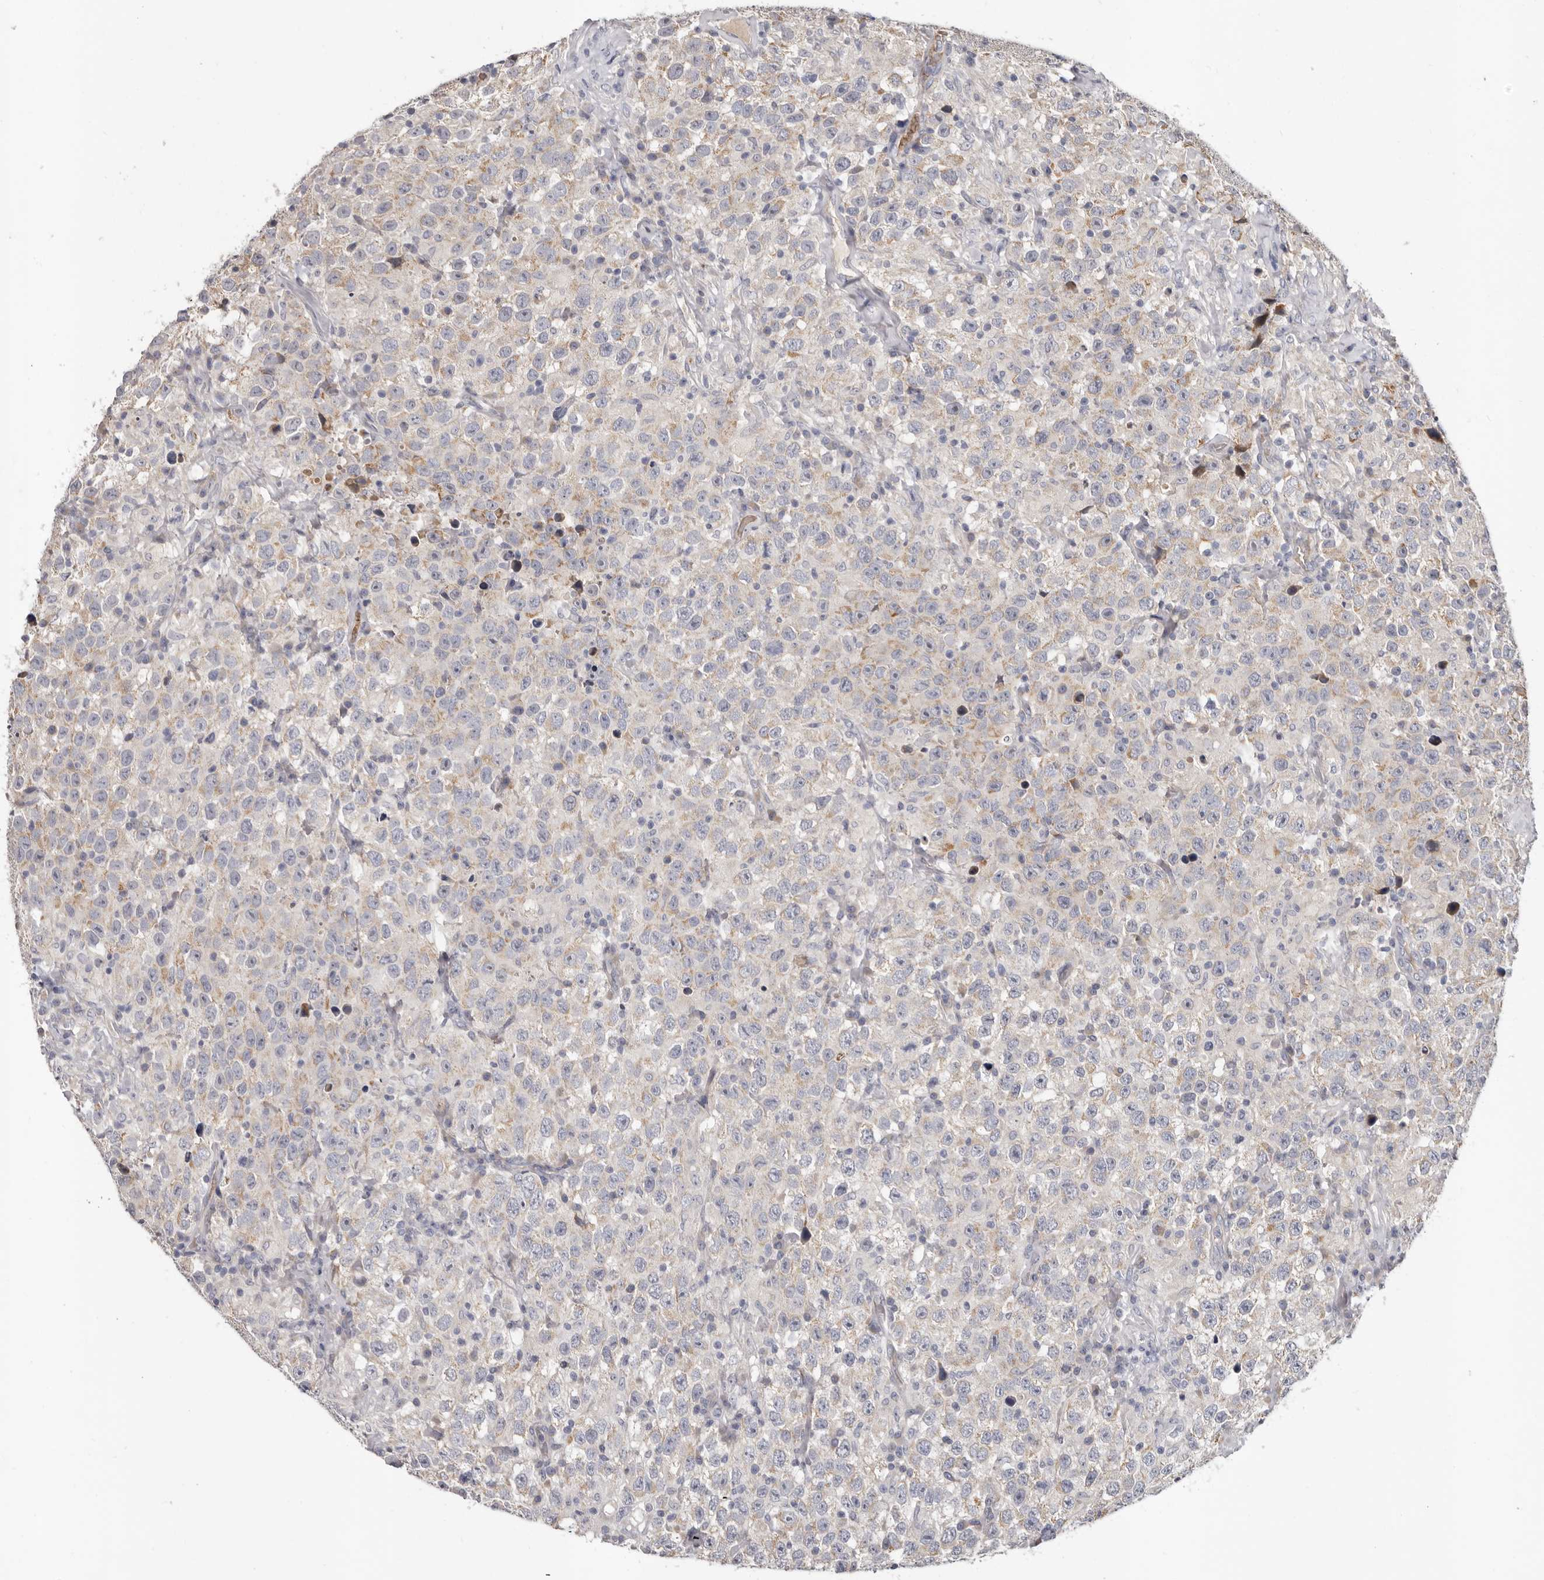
{"staining": {"intensity": "weak", "quantity": "<25%", "location": "cytoplasmic/membranous"}, "tissue": "testis cancer", "cell_type": "Tumor cells", "image_type": "cancer", "snomed": [{"axis": "morphology", "description": "Seminoma, NOS"}, {"axis": "topography", "description": "Testis"}], "caption": "Immunohistochemistry of seminoma (testis) displays no expression in tumor cells.", "gene": "SPTA1", "patient": {"sex": "male", "age": 41}}